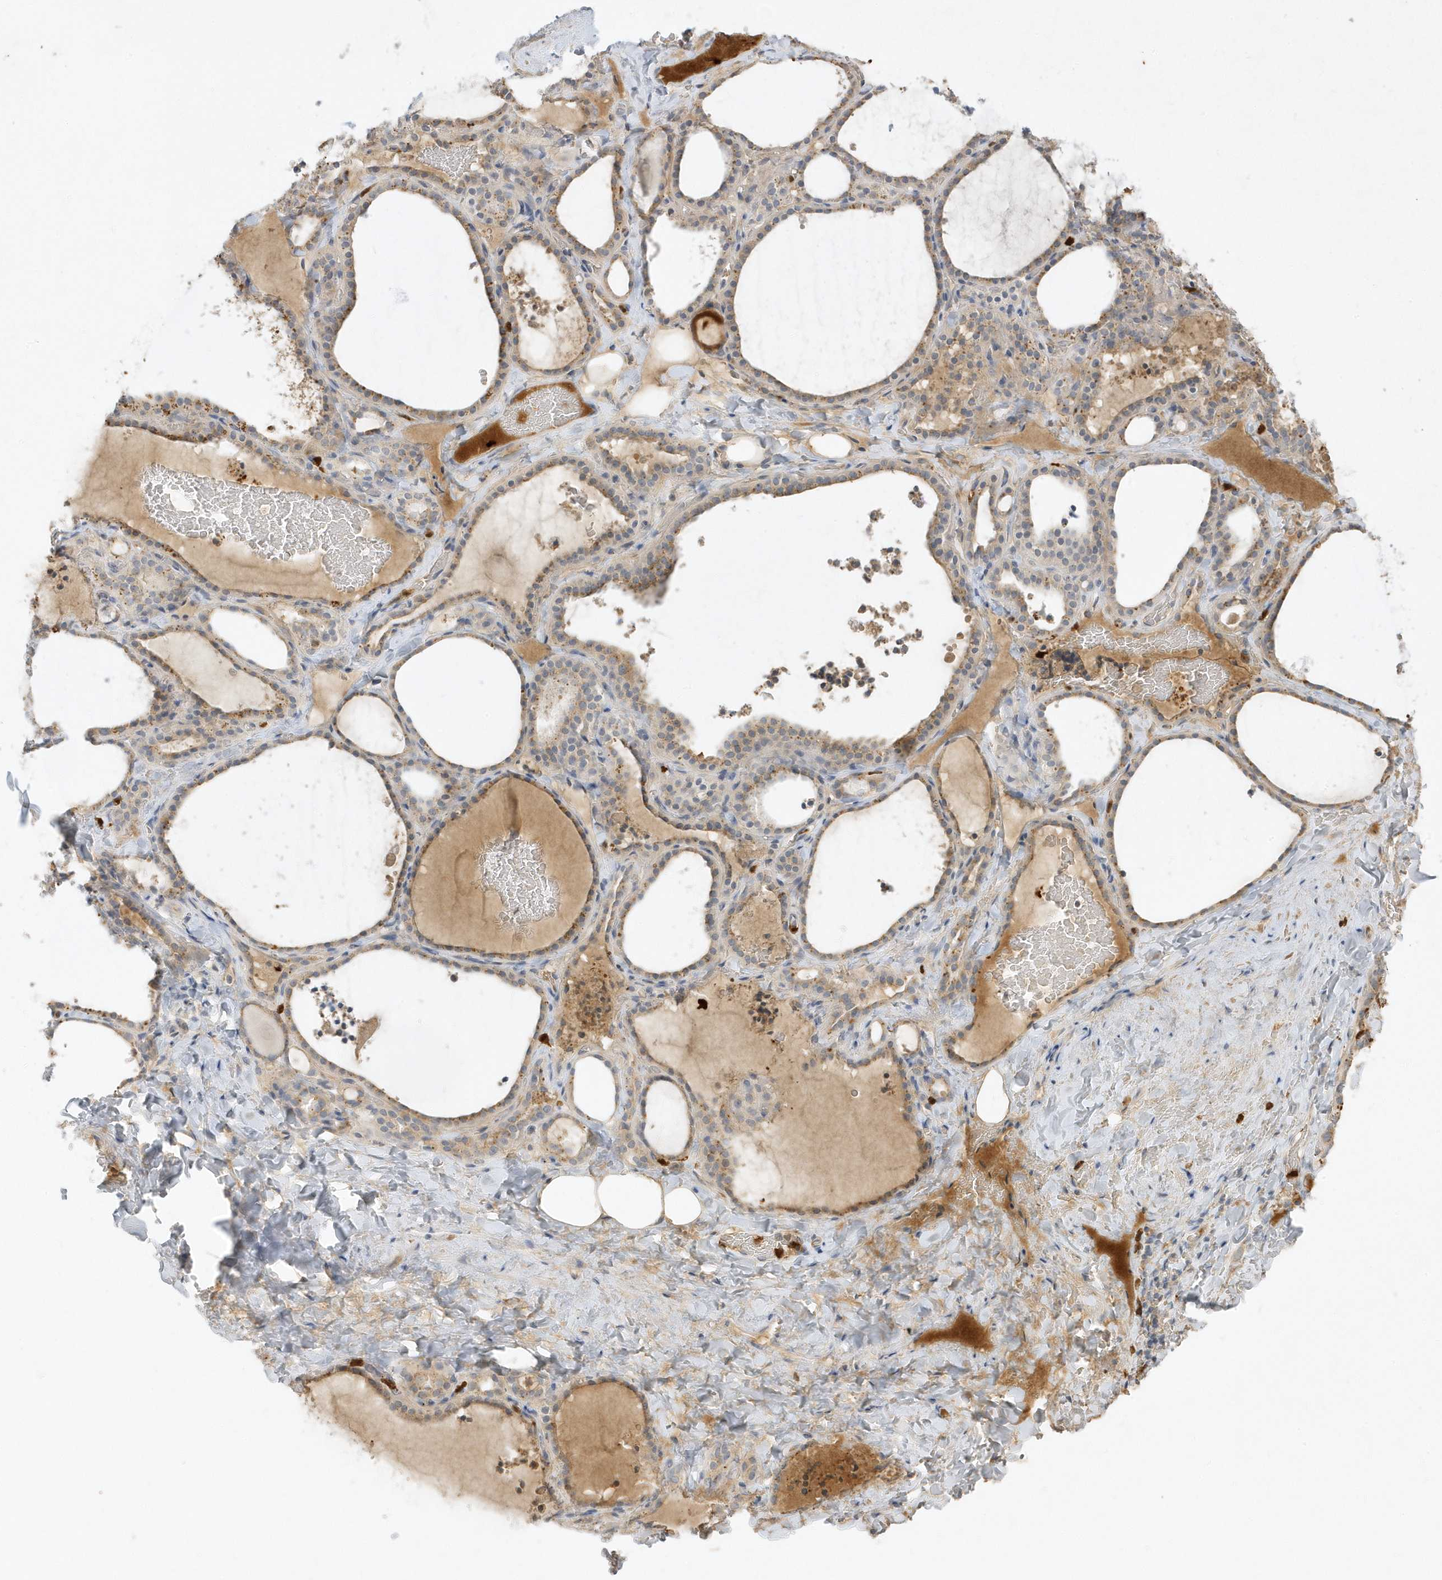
{"staining": {"intensity": "weak", "quantity": ">75%", "location": "cytoplasmic/membranous"}, "tissue": "thyroid gland", "cell_type": "Glandular cells", "image_type": "normal", "snomed": [{"axis": "morphology", "description": "Normal tissue, NOS"}, {"axis": "topography", "description": "Thyroid gland"}], "caption": "Protein expression analysis of normal human thyroid gland reveals weak cytoplasmic/membranous positivity in approximately >75% of glandular cells. The protein is stained brown, and the nuclei are stained in blue (DAB IHC with brightfield microscopy, high magnification).", "gene": "DPP9", "patient": {"sex": "female", "age": 22}}